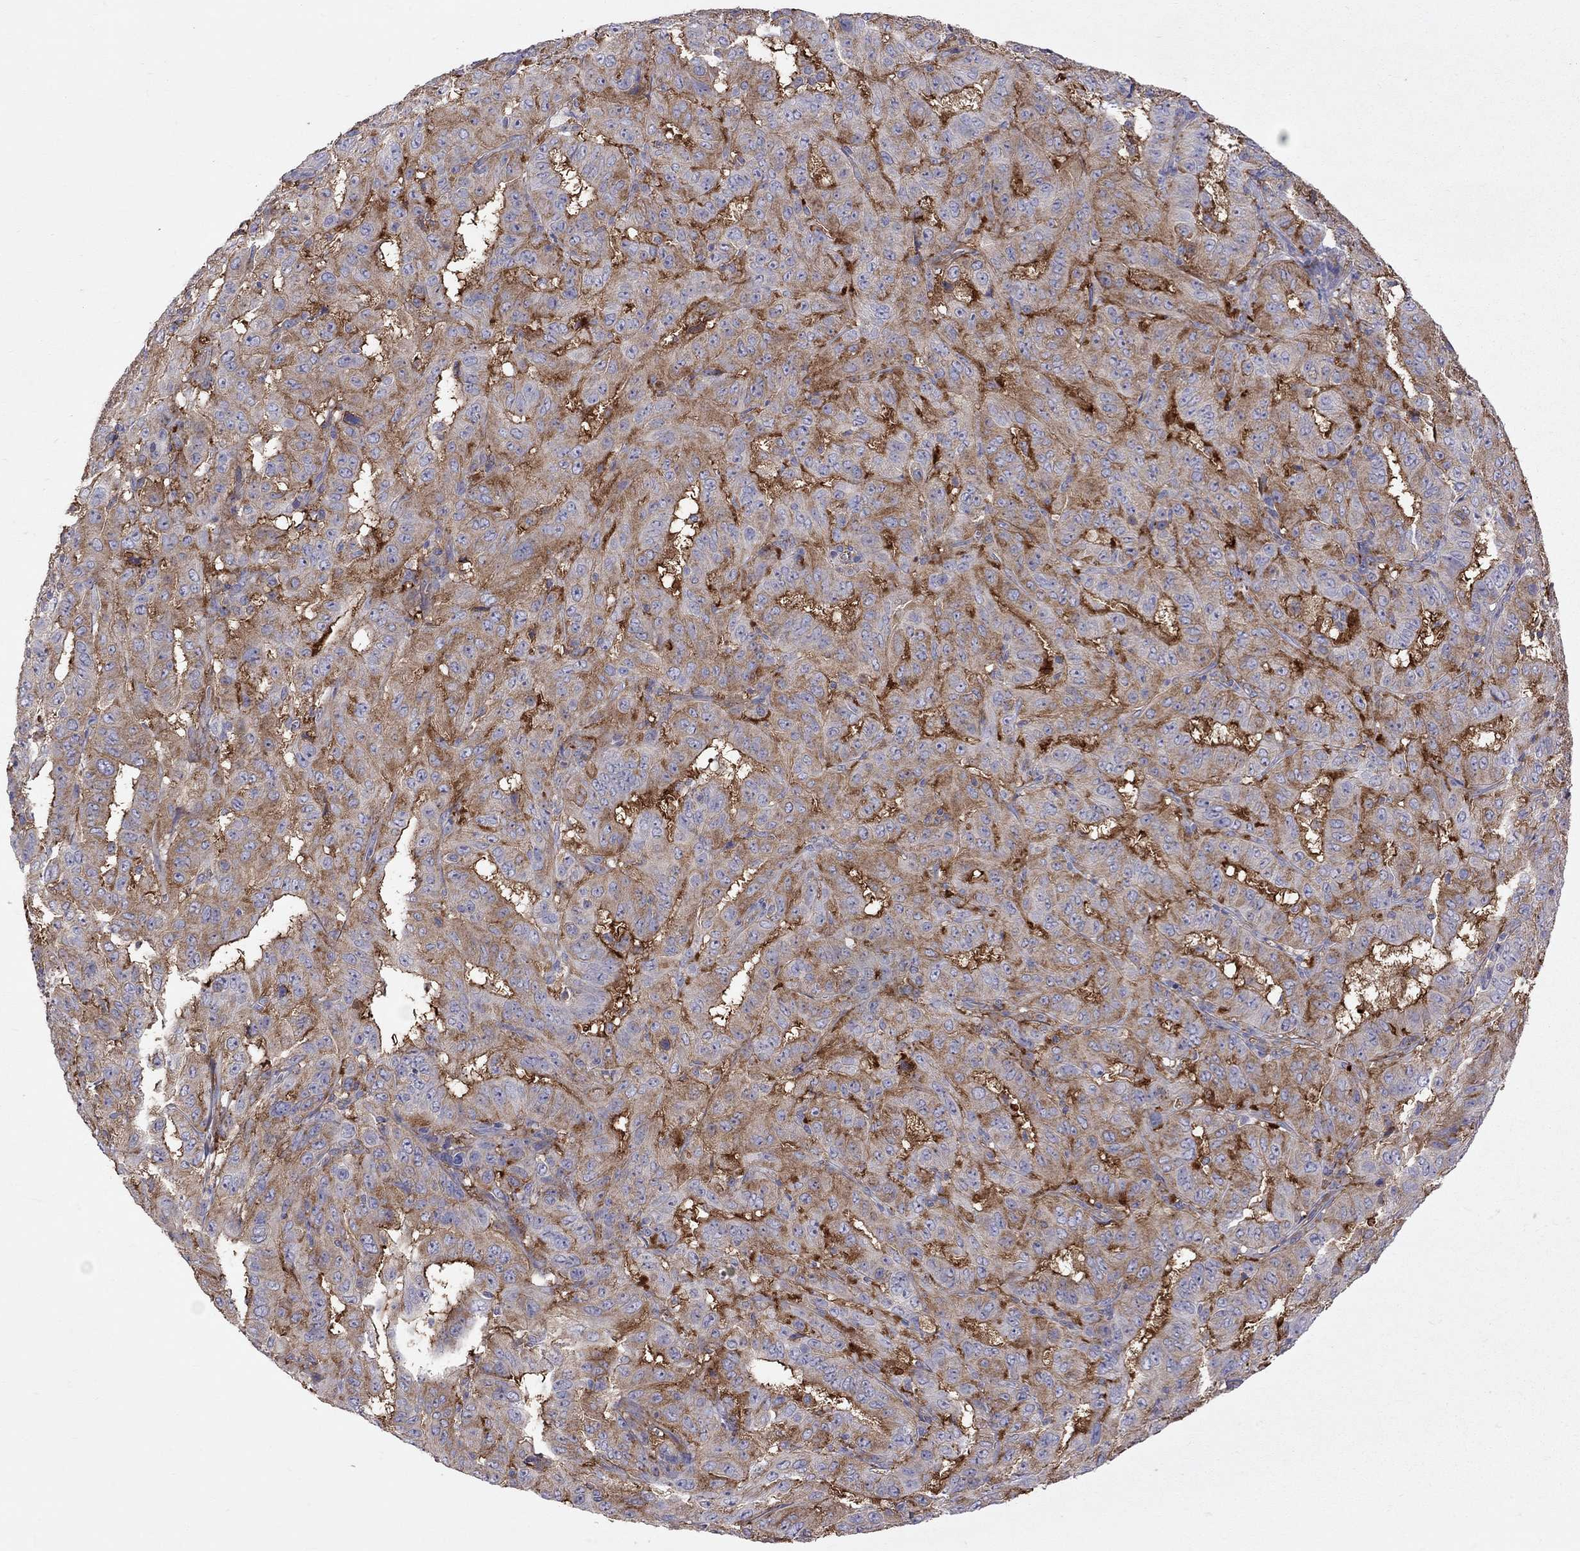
{"staining": {"intensity": "strong", "quantity": "25%-75%", "location": "cytoplasmic/membranous"}, "tissue": "pancreatic cancer", "cell_type": "Tumor cells", "image_type": "cancer", "snomed": [{"axis": "morphology", "description": "Adenocarcinoma, NOS"}, {"axis": "topography", "description": "Pancreas"}], "caption": "Human pancreatic adenocarcinoma stained for a protein (brown) reveals strong cytoplasmic/membranous positive positivity in about 25%-75% of tumor cells.", "gene": "EIF4E3", "patient": {"sex": "male", "age": 63}}